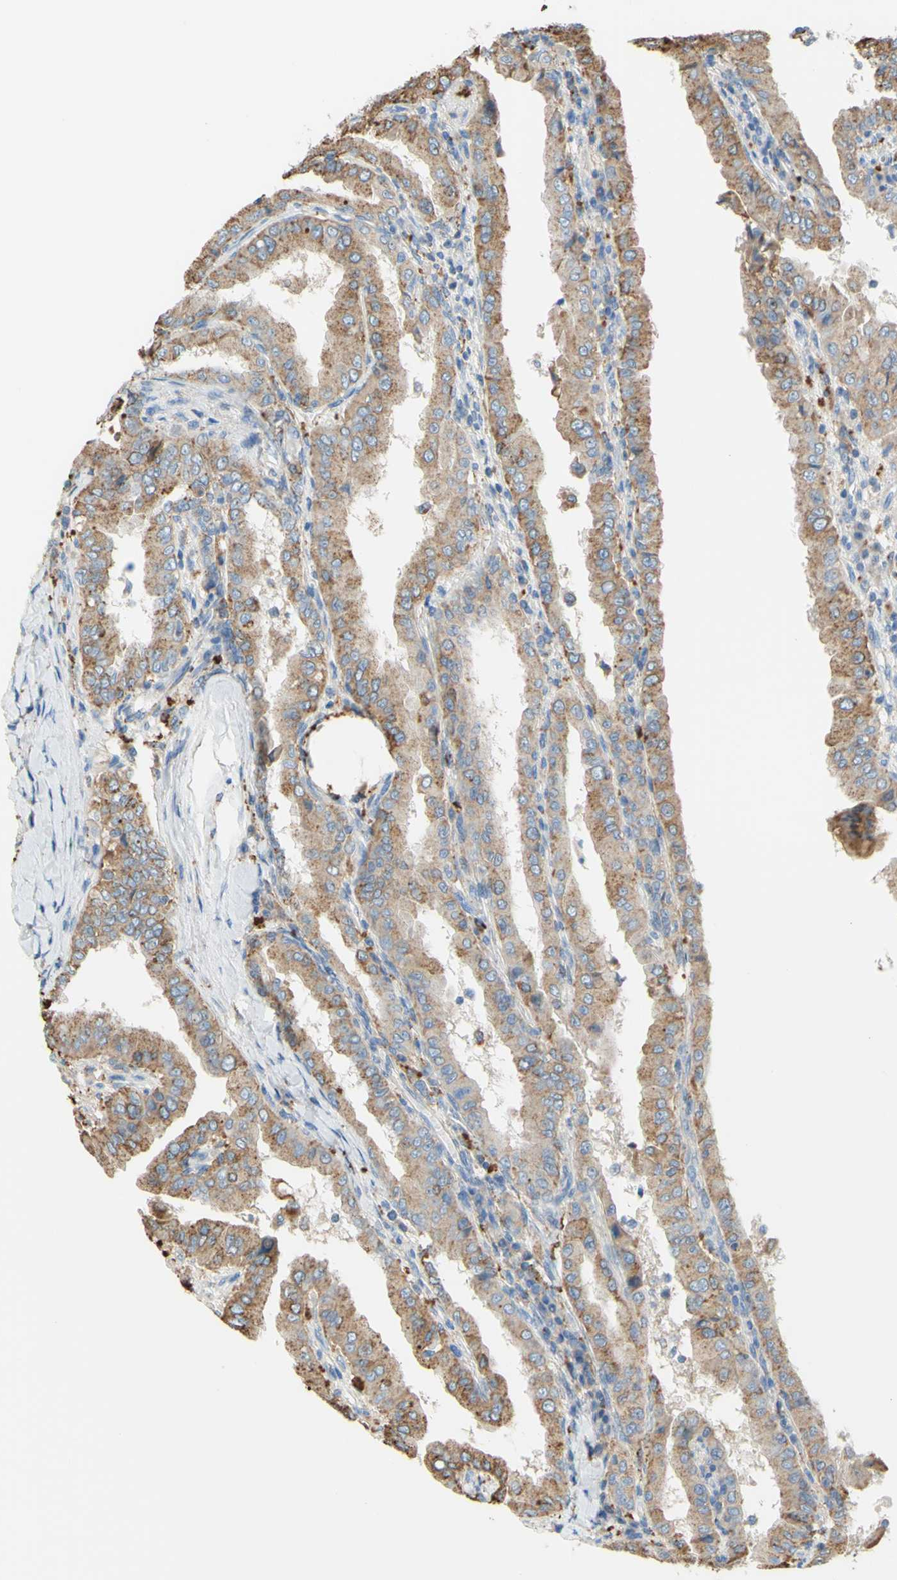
{"staining": {"intensity": "moderate", "quantity": ">75%", "location": "cytoplasmic/membranous"}, "tissue": "thyroid cancer", "cell_type": "Tumor cells", "image_type": "cancer", "snomed": [{"axis": "morphology", "description": "Papillary adenocarcinoma, NOS"}, {"axis": "topography", "description": "Thyroid gland"}], "caption": "This histopathology image shows immunohistochemistry (IHC) staining of thyroid cancer (papillary adenocarcinoma), with medium moderate cytoplasmic/membranous positivity in about >75% of tumor cells.", "gene": "CTSD", "patient": {"sex": "male", "age": 33}}